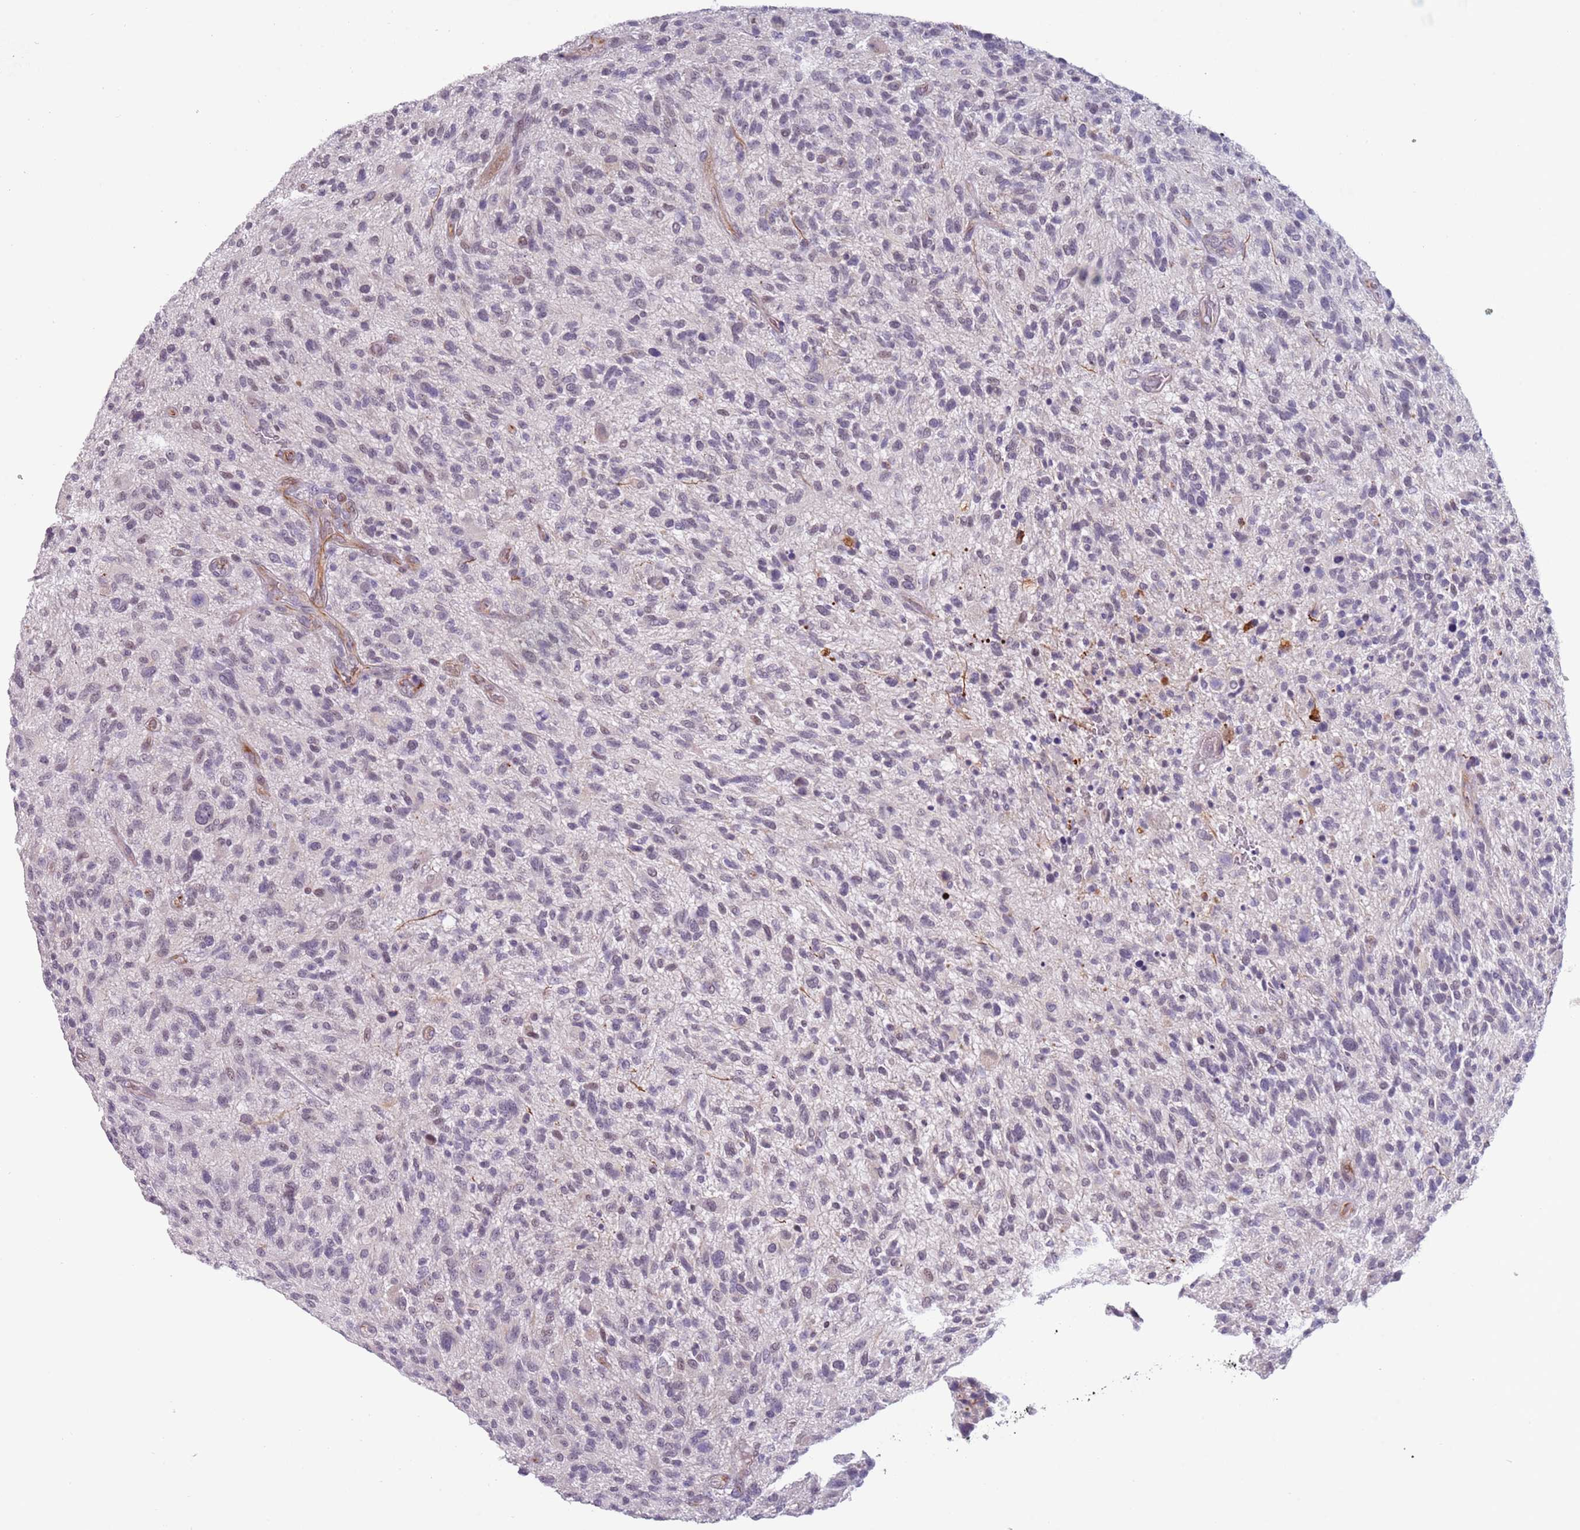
{"staining": {"intensity": "negative", "quantity": "none", "location": "none"}, "tissue": "glioma", "cell_type": "Tumor cells", "image_type": "cancer", "snomed": [{"axis": "morphology", "description": "Glioma, malignant, High grade"}, {"axis": "topography", "description": "Brain"}], "caption": "IHC of human malignant high-grade glioma displays no positivity in tumor cells. (Stains: DAB (3,3'-diaminobenzidine) immunohistochemistry (IHC) with hematoxylin counter stain, Microscopy: brightfield microscopy at high magnification).", "gene": "NBPF3", "patient": {"sex": "male", "age": 47}}